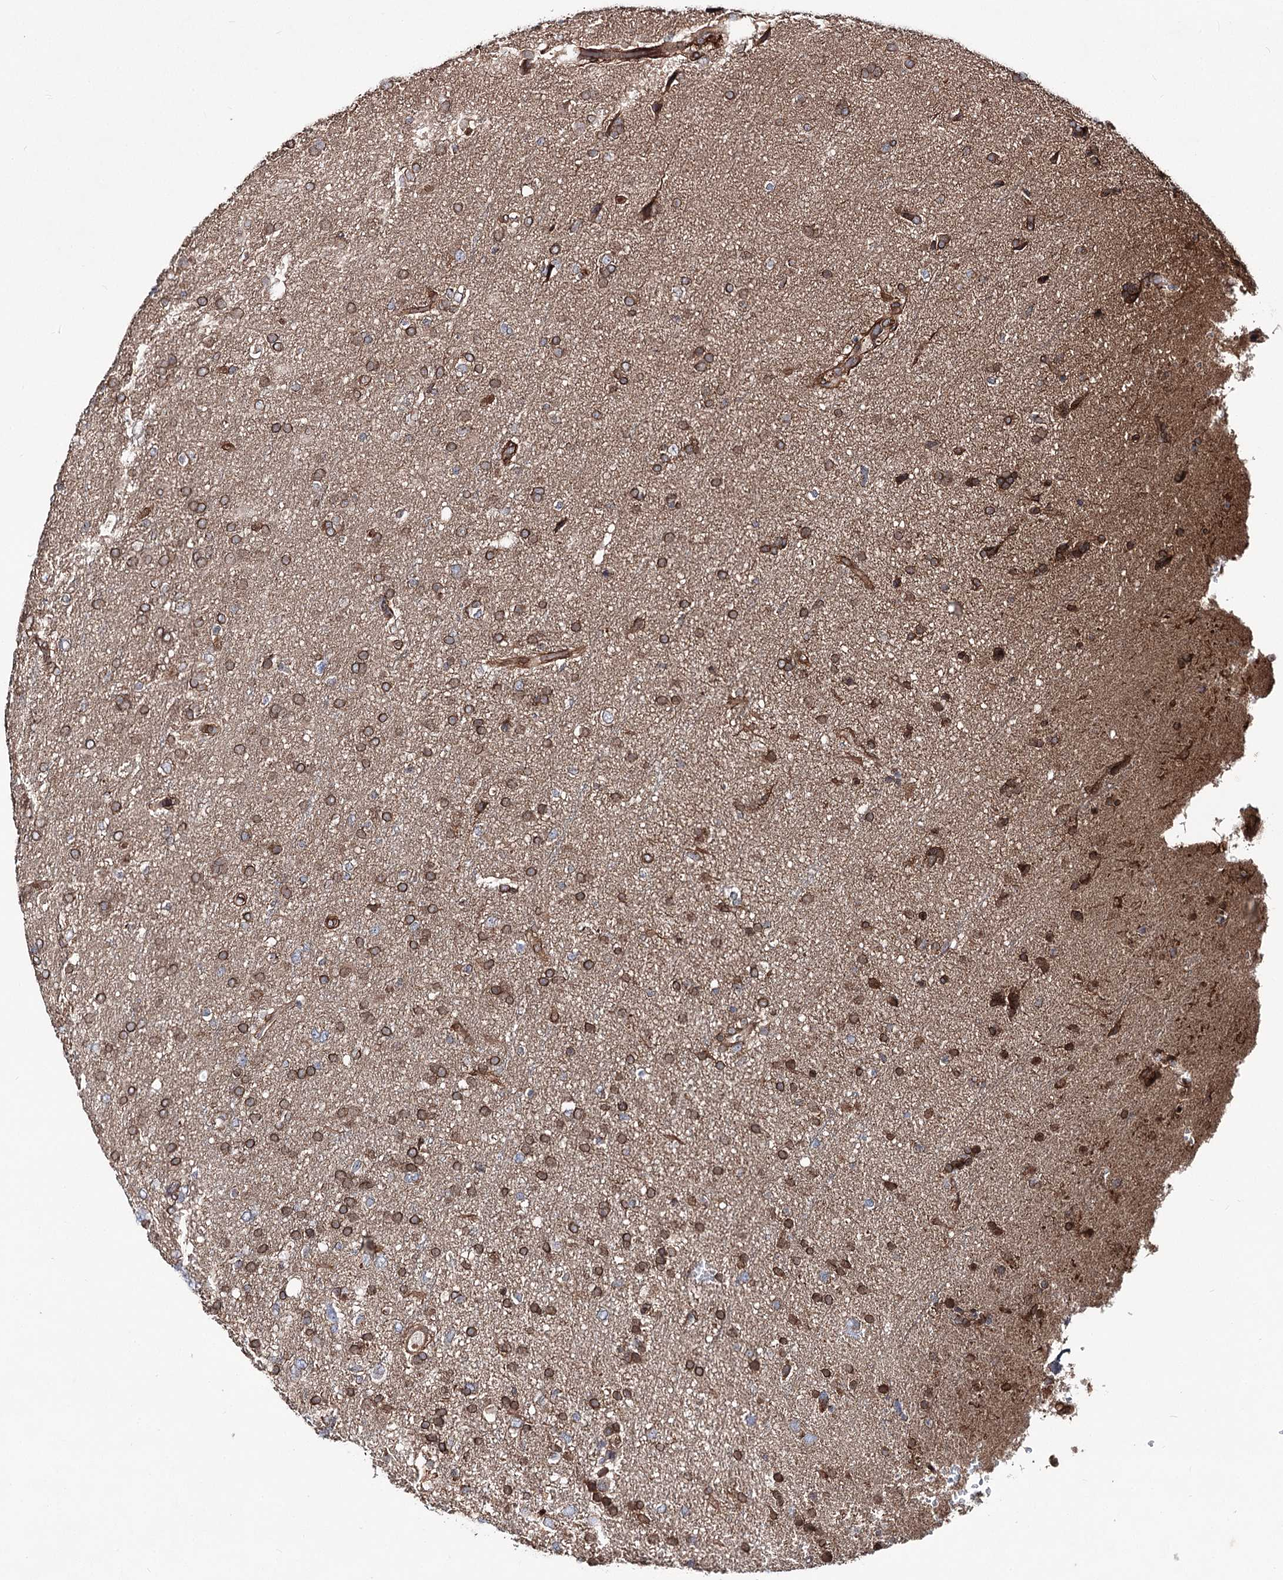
{"staining": {"intensity": "moderate", "quantity": "25%-75%", "location": "cytoplasmic/membranous"}, "tissue": "glioma", "cell_type": "Tumor cells", "image_type": "cancer", "snomed": [{"axis": "morphology", "description": "Glioma, malignant, High grade"}, {"axis": "topography", "description": "Brain"}], "caption": "This photomicrograph reveals immunohistochemistry (IHC) staining of human glioma, with medium moderate cytoplasmic/membranous positivity in approximately 25%-75% of tumor cells.", "gene": "FGFR1OP2", "patient": {"sex": "male", "age": 61}}